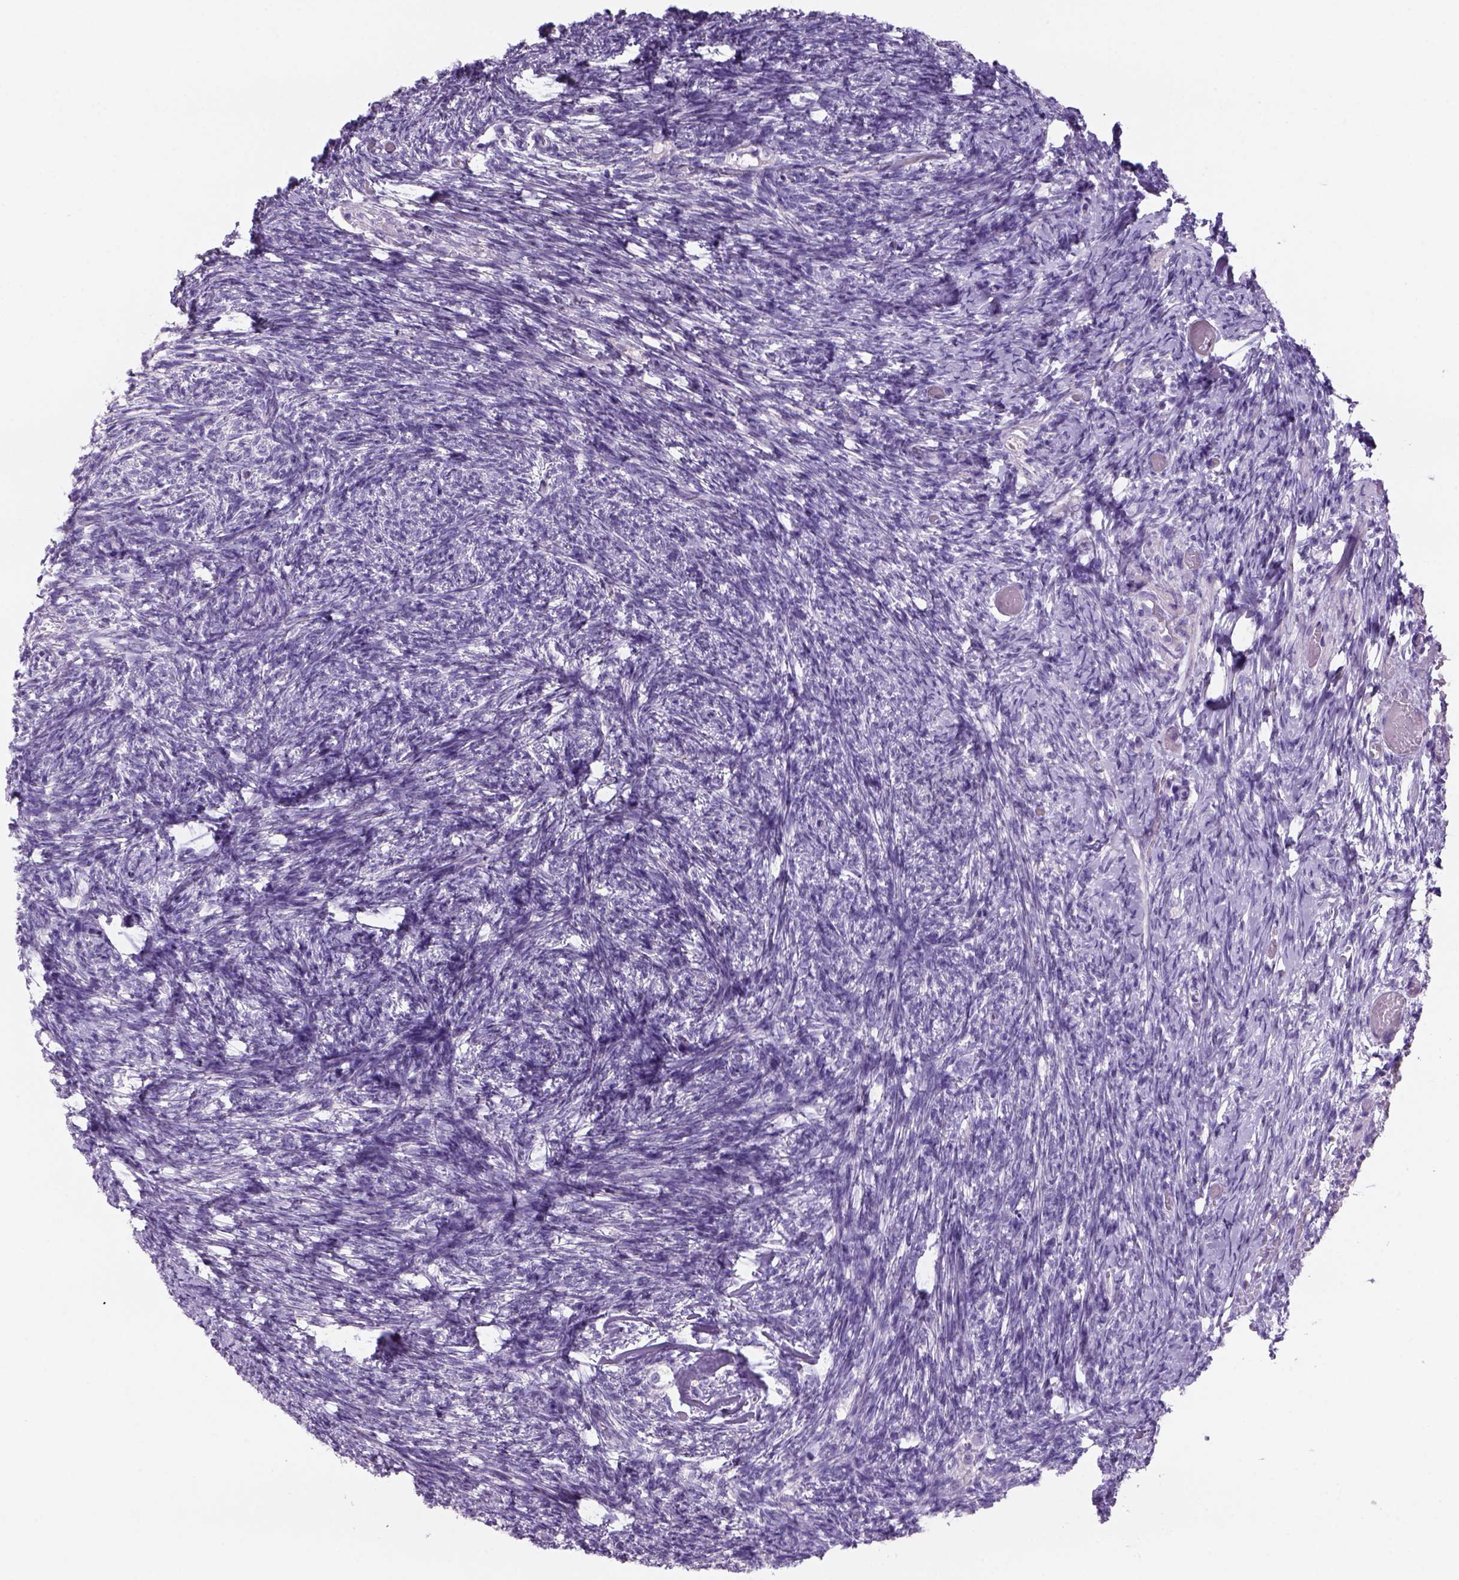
{"staining": {"intensity": "negative", "quantity": "none", "location": "none"}, "tissue": "ovary", "cell_type": "Ovarian stroma cells", "image_type": "normal", "snomed": [{"axis": "morphology", "description": "Normal tissue, NOS"}, {"axis": "topography", "description": "Ovary"}], "caption": "DAB (3,3'-diaminobenzidine) immunohistochemical staining of normal human ovary exhibits no significant expression in ovarian stroma cells.", "gene": "TENM4", "patient": {"sex": "female", "age": 72}}